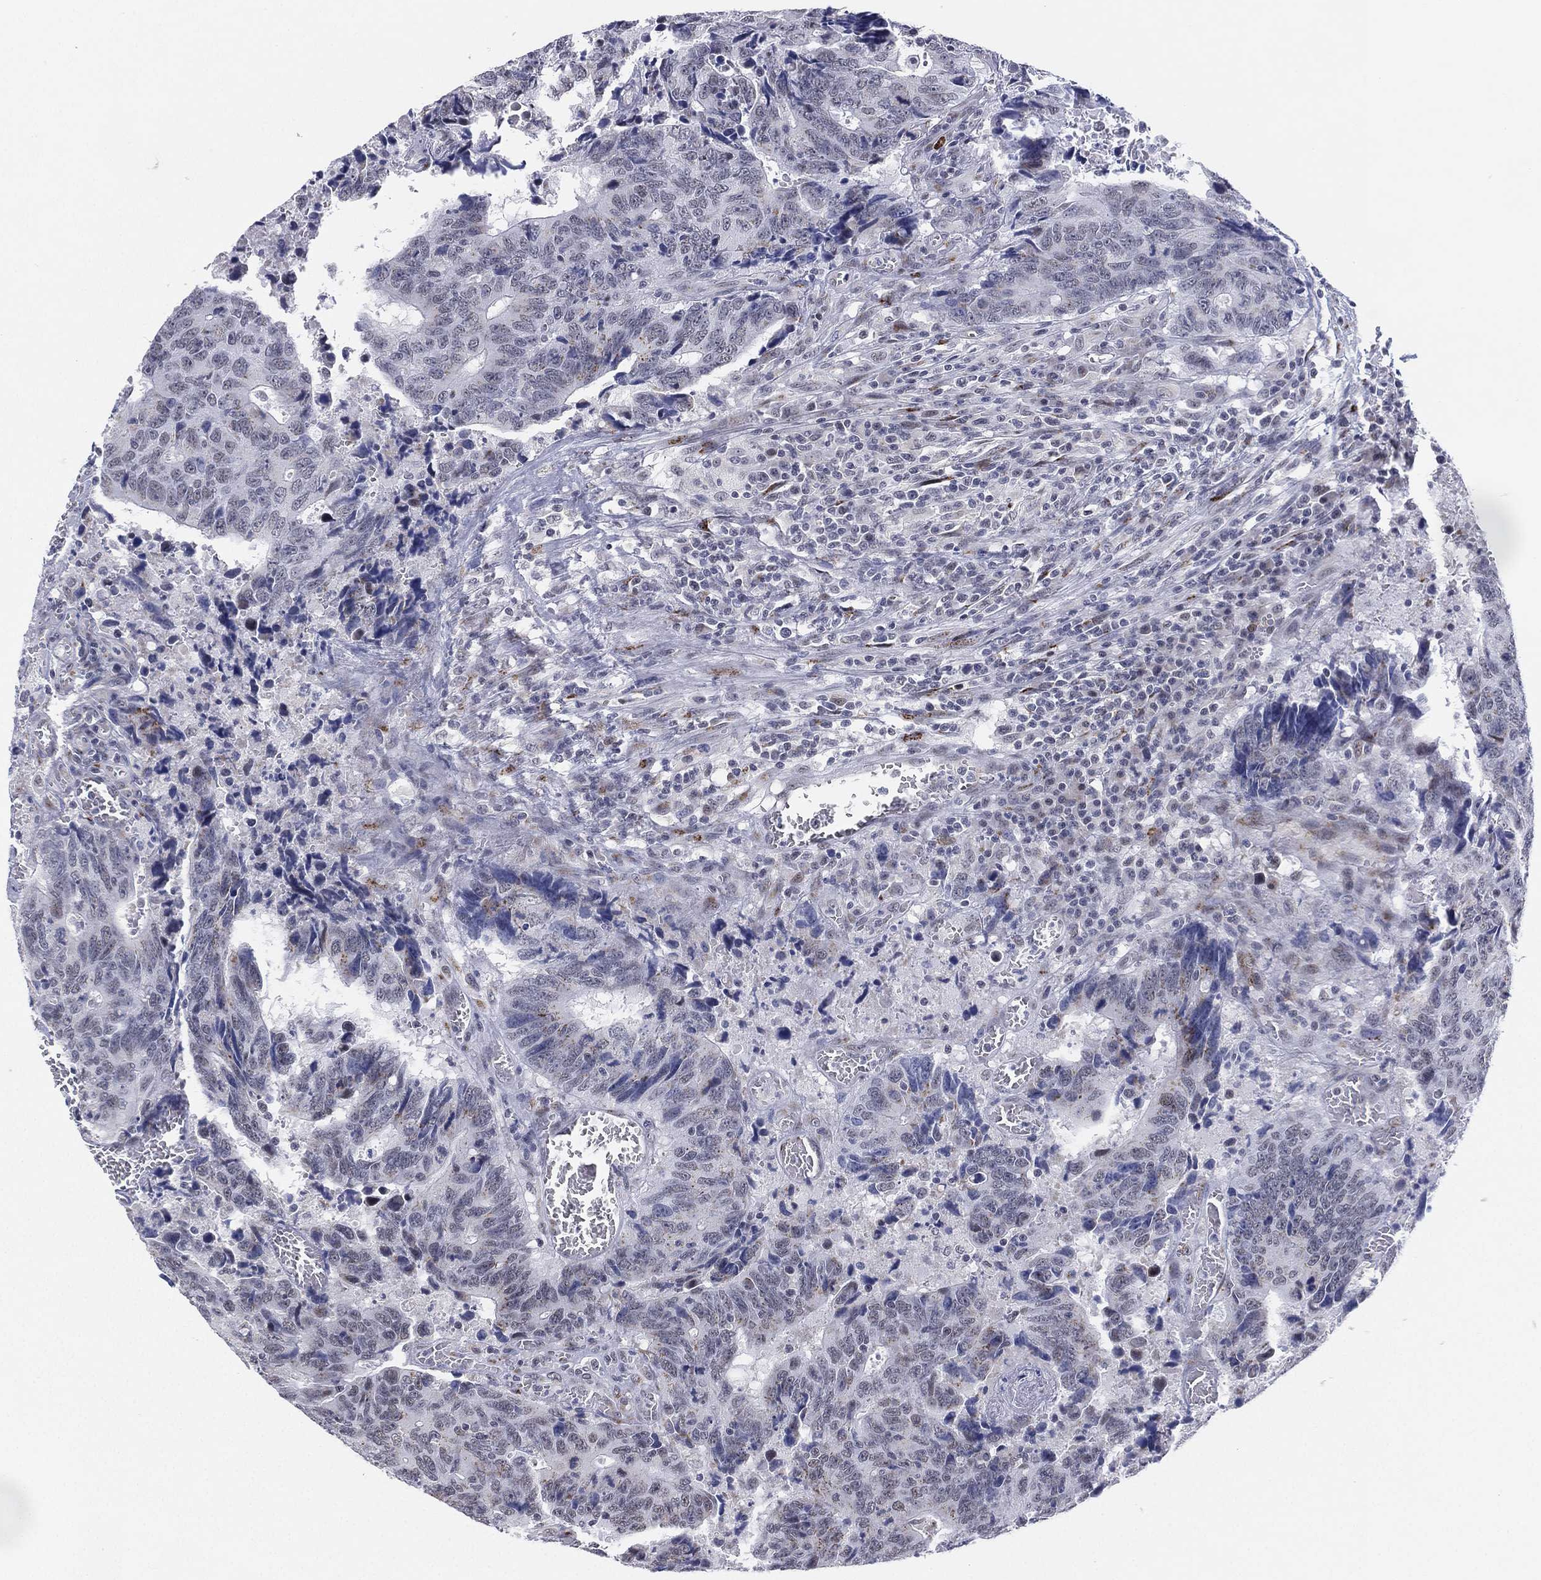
{"staining": {"intensity": "negative", "quantity": "none", "location": "none"}, "tissue": "colorectal cancer", "cell_type": "Tumor cells", "image_type": "cancer", "snomed": [{"axis": "morphology", "description": "Adenocarcinoma, NOS"}, {"axis": "topography", "description": "Colon"}], "caption": "The image exhibits no staining of tumor cells in colorectal cancer. Nuclei are stained in blue.", "gene": "CD177", "patient": {"sex": "female", "age": 77}}